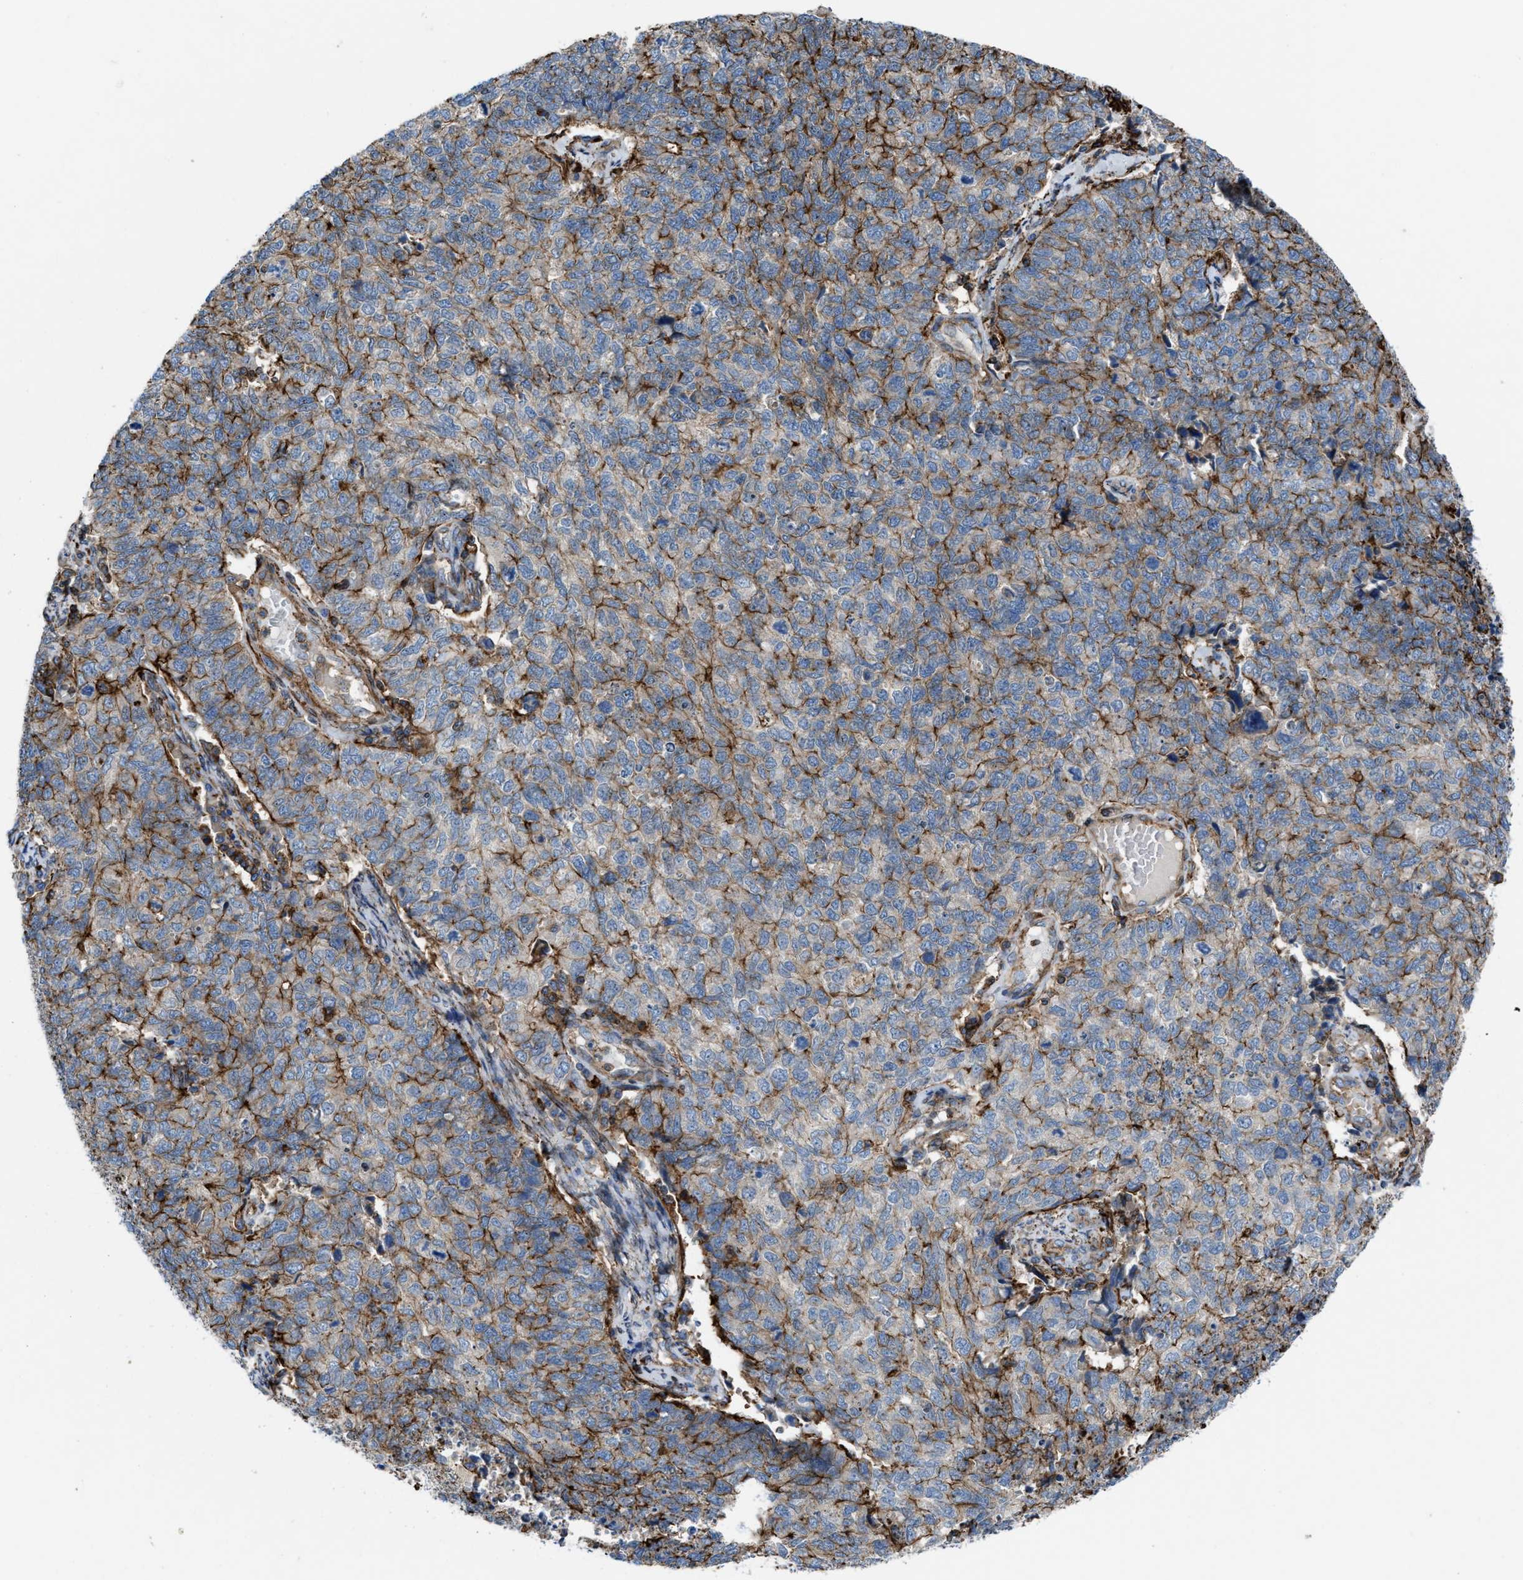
{"staining": {"intensity": "moderate", "quantity": "25%-75%", "location": "cytoplasmic/membranous"}, "tissue": "cervical cancer", "cell_type": "Tumor cells", "image_type": "cancer", "snomed": [{"axis": "morphology", "description": "Squamous cell carcinoma, NOS"}, {"axis": "topography", "description": "Cervix"}], "caption": "High-magnification brightfield microscopy of cervical squamous cell carcinoma stained with DAB (brown) and counterstained with hematoxylin (blue). tumor cells exhibit moderate cytoplasmic/membranous expression is identified in approximately25%-75% of cells.", "gene": "AGPAT2", "patient": {"sex": "female", "age": 63}}